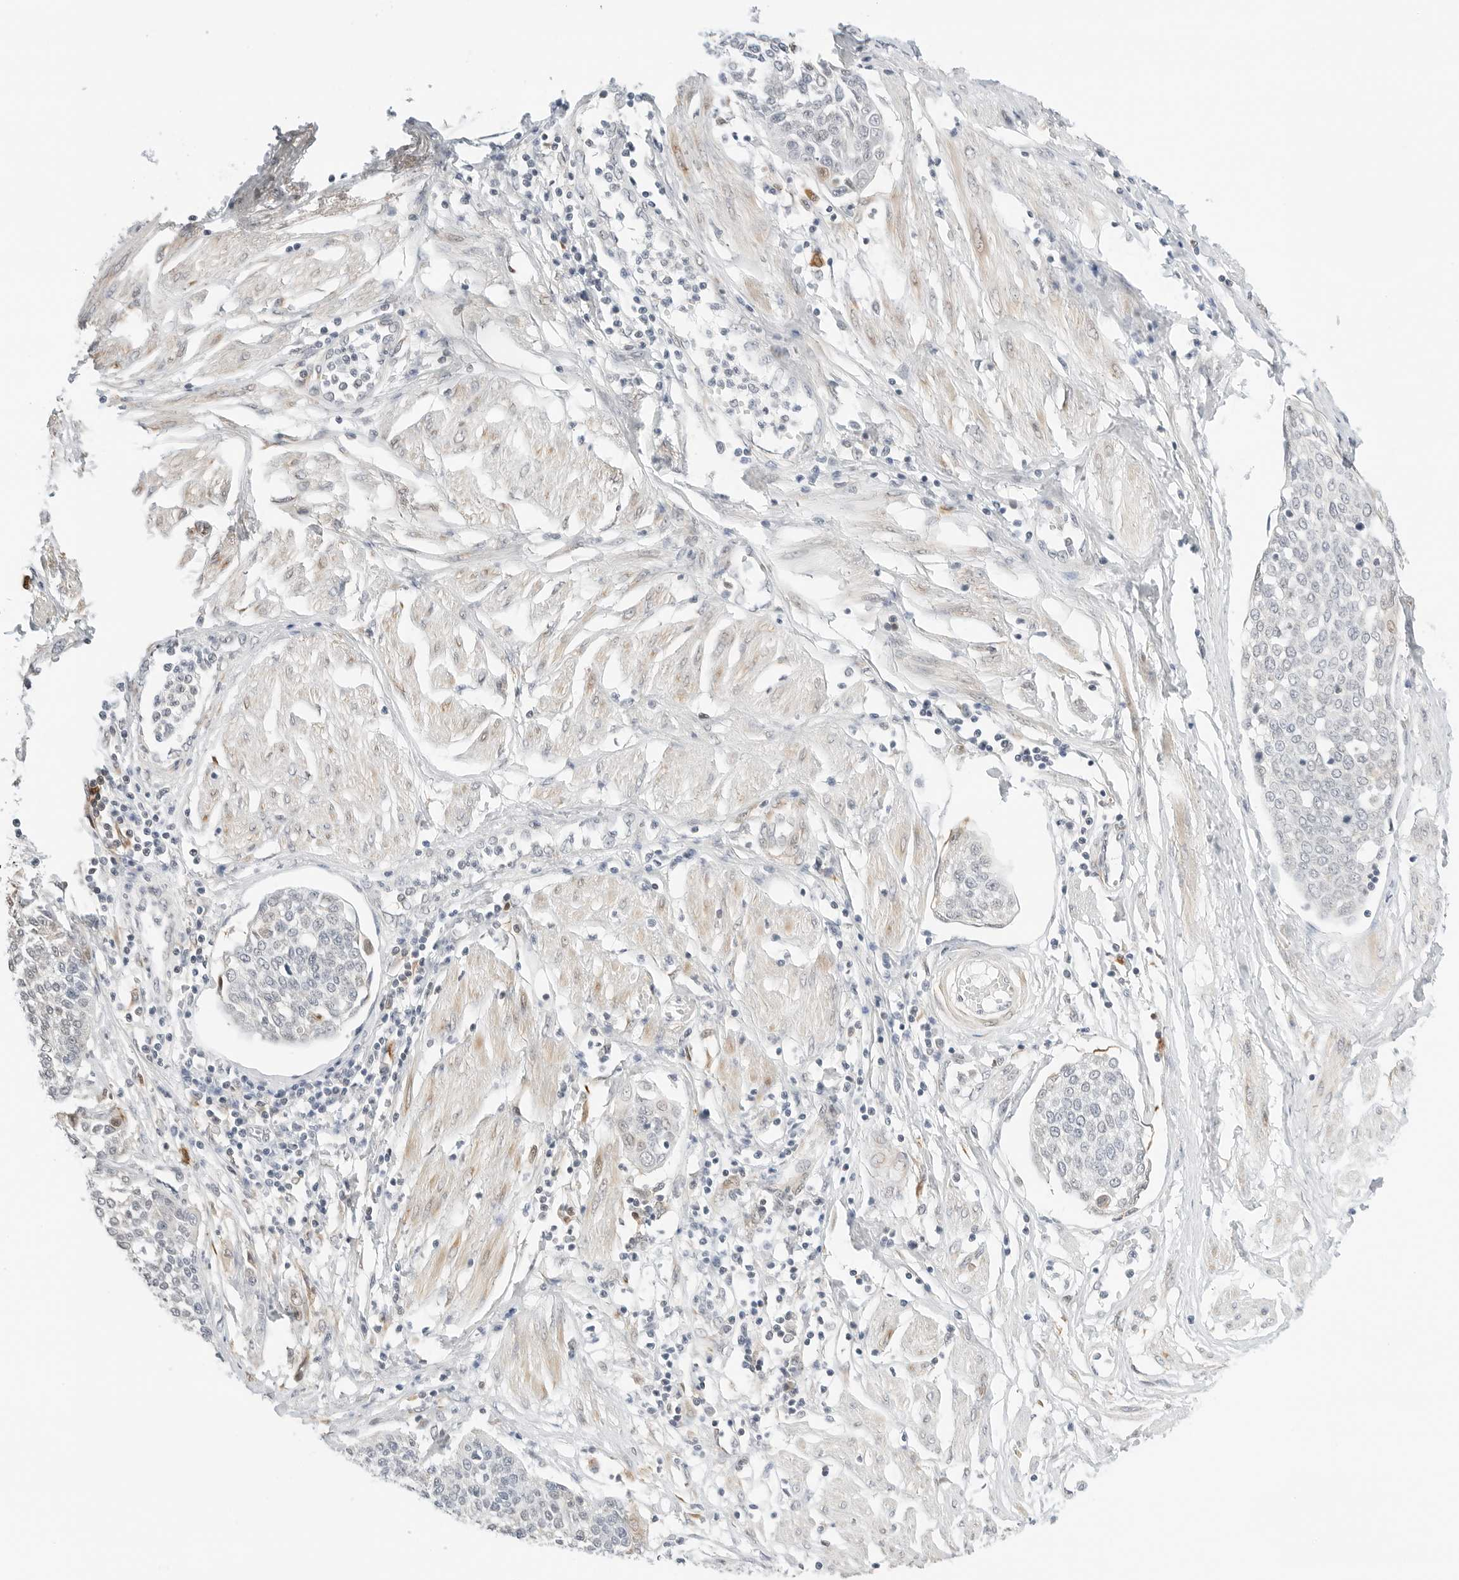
{"staining": {"intensity": "weak", "quantity": "<25%", "location": "cytoplasmic/membranous"}, "tissue": "cervical cancer", "cell_type": "Tumor cells", "image_type": "cancer", "snomed": [{"axis": "morphology", "description": "Squamous cell carcinoma, NOS"}, {"axis": "topography", "description": "Cervix"}], "caption": "Squamous cell carcinoma (cervical) was stained to show a protein in brown. There is no significant staining in tumor cells.", "gene": "TEKT2", "patient": {"sex": "female", "age": 34}}